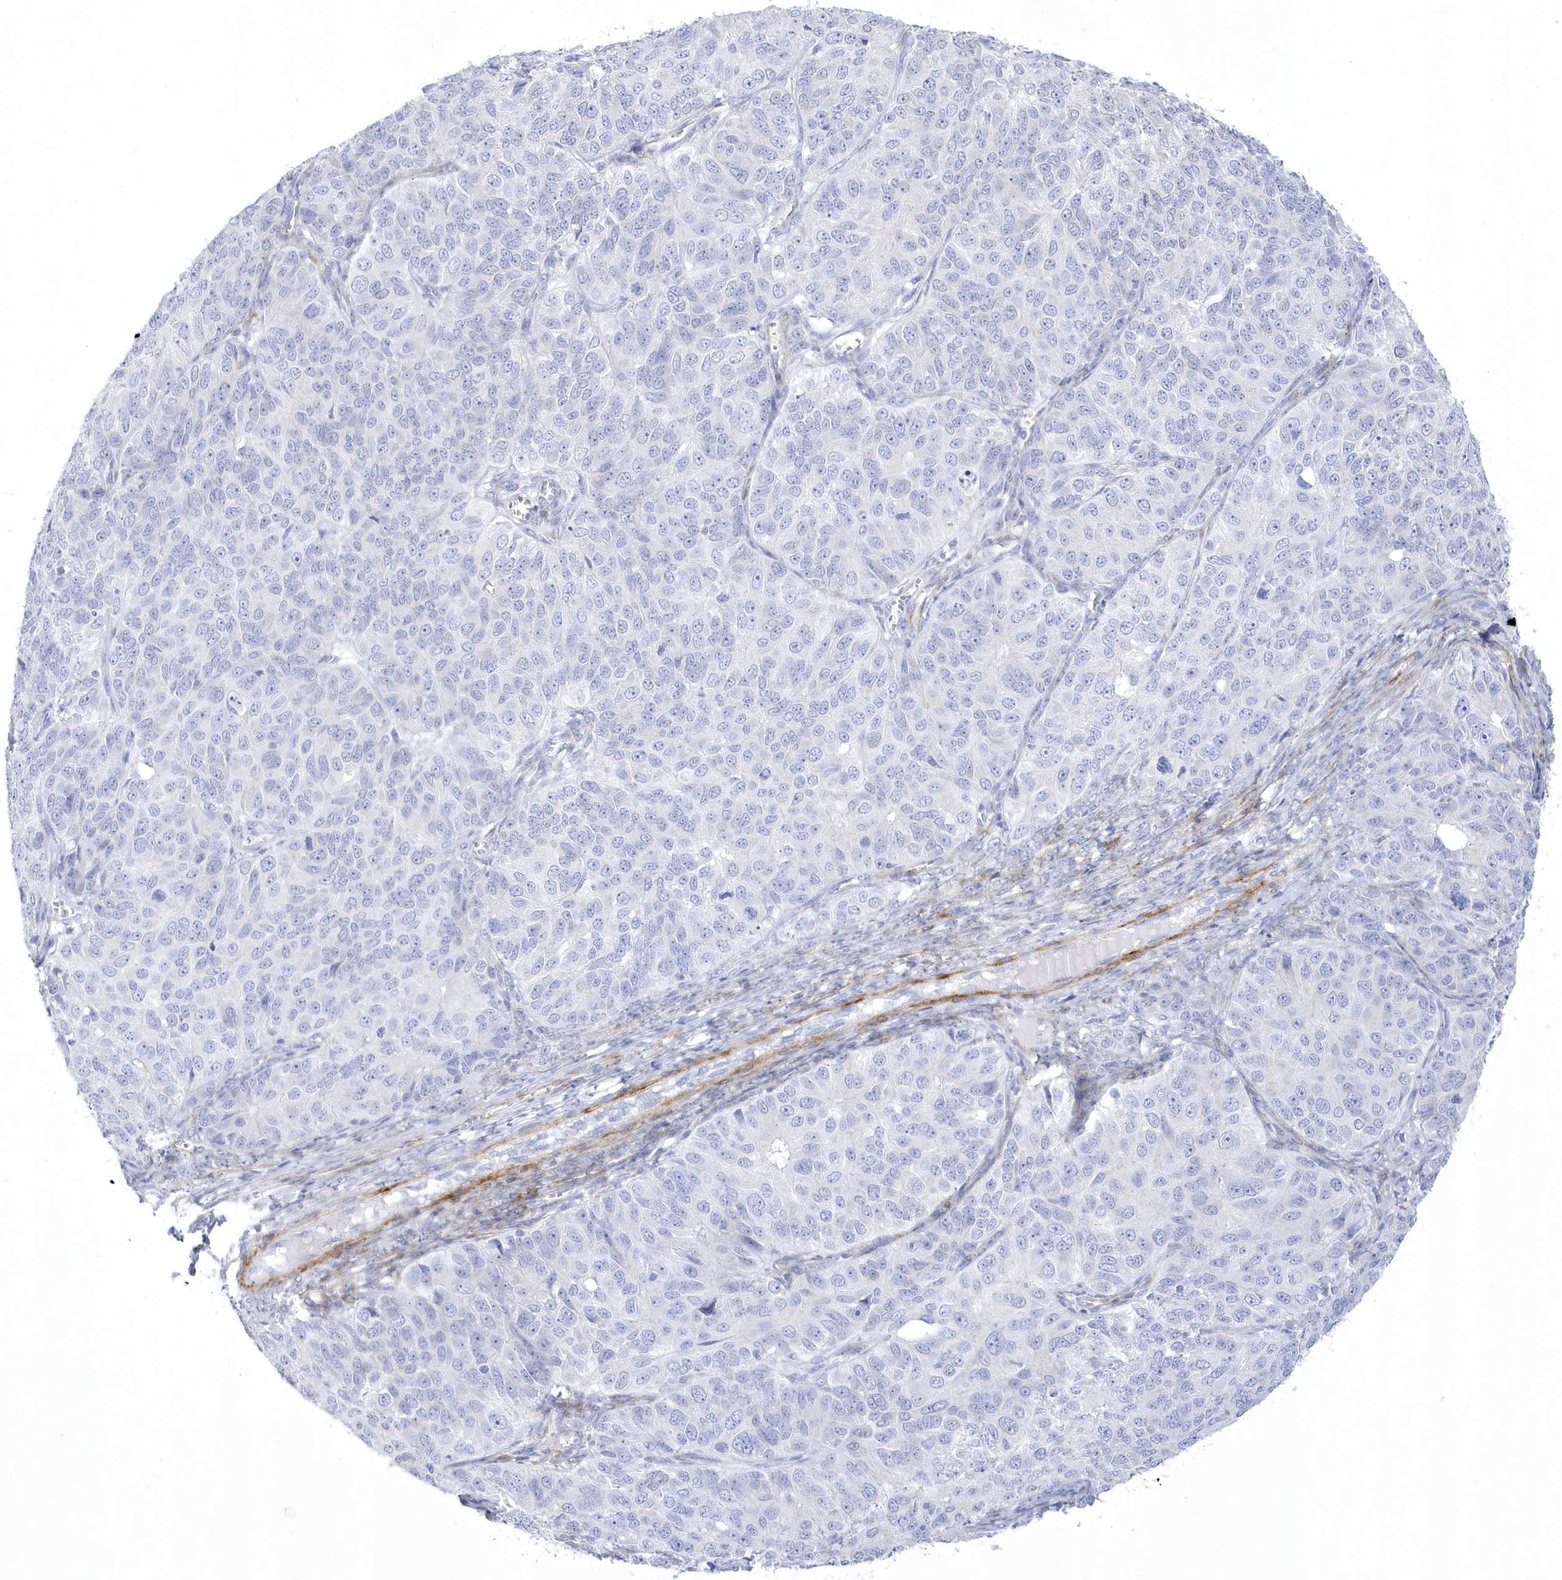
{"staining": {"intensity": "negative", "quantity": "none", "location": "none"}, "tissue": "ovarian cancer", "cell_type": "Tumor cells", "image_type": "cancer", "snomed": [{"axis": "morphology", "description": "Carcinoma, endometroid"}, {"axis": "topography", "description": "Ovary"}], "caption": "Histopathology image shows no significant protein staining in tumor cells of ovarian endometroid carcinoma. (IHC, brightfield microscopy, high magnification).", "gene": "WDR27", "patient": {"sex": "female", "age": 51}}